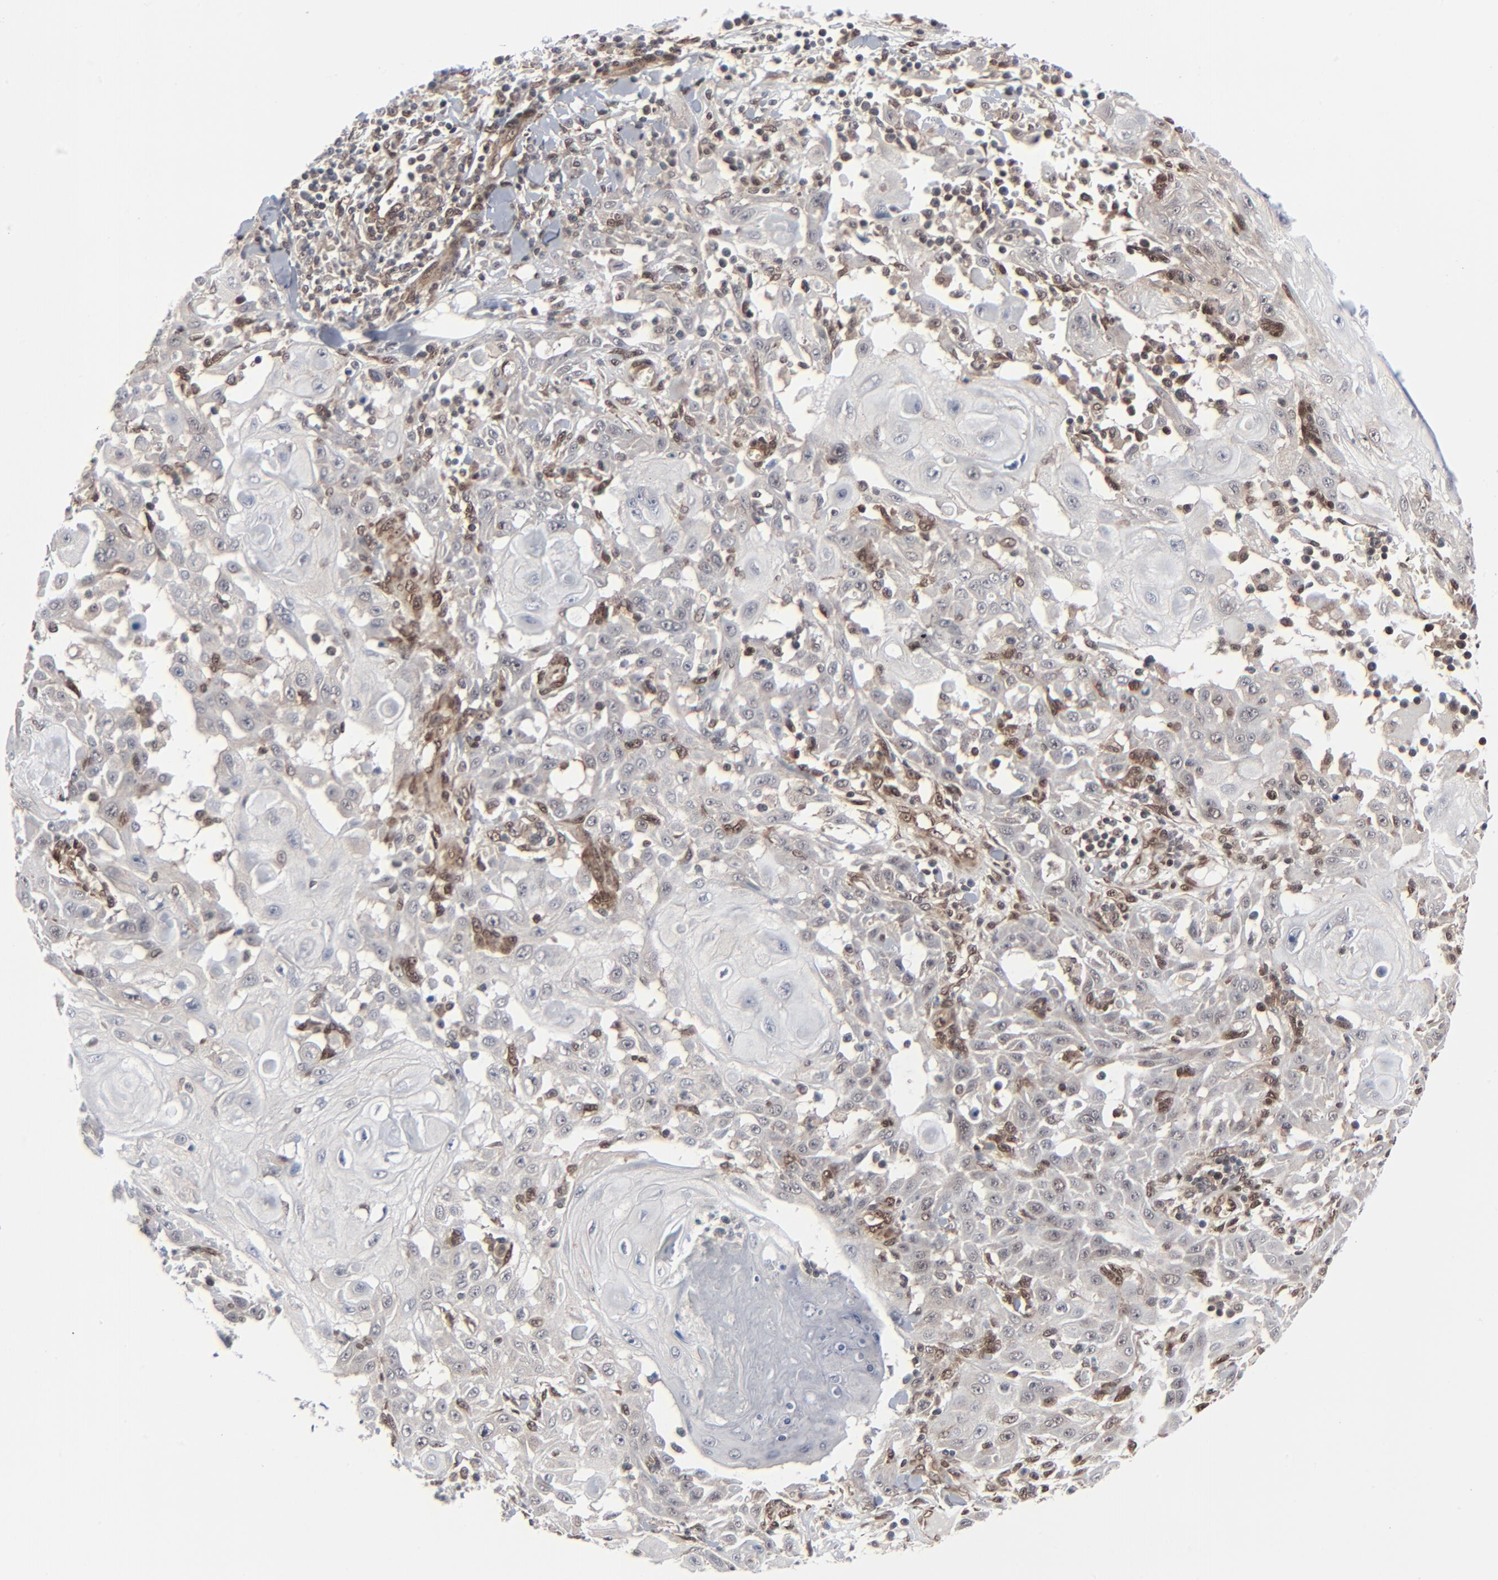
{"staining": {"intensity": "negative", "quantity": "none", "location": "none"}, "tissue": "skin cancer", "cell_type": "Tumor cells", "image_type": "cancer", "snomed": [{"axis": "morphology", "description": "Squamous cell carcinoma, NOS"}, {"axis": "topography", "description": "Skin"}], "caption": "Skin cancer was stained to show a protein in brown. There is no significant staining in tumor cells.", "gene": "AKT1", "patient": {"sex": "male", "age": 24}}